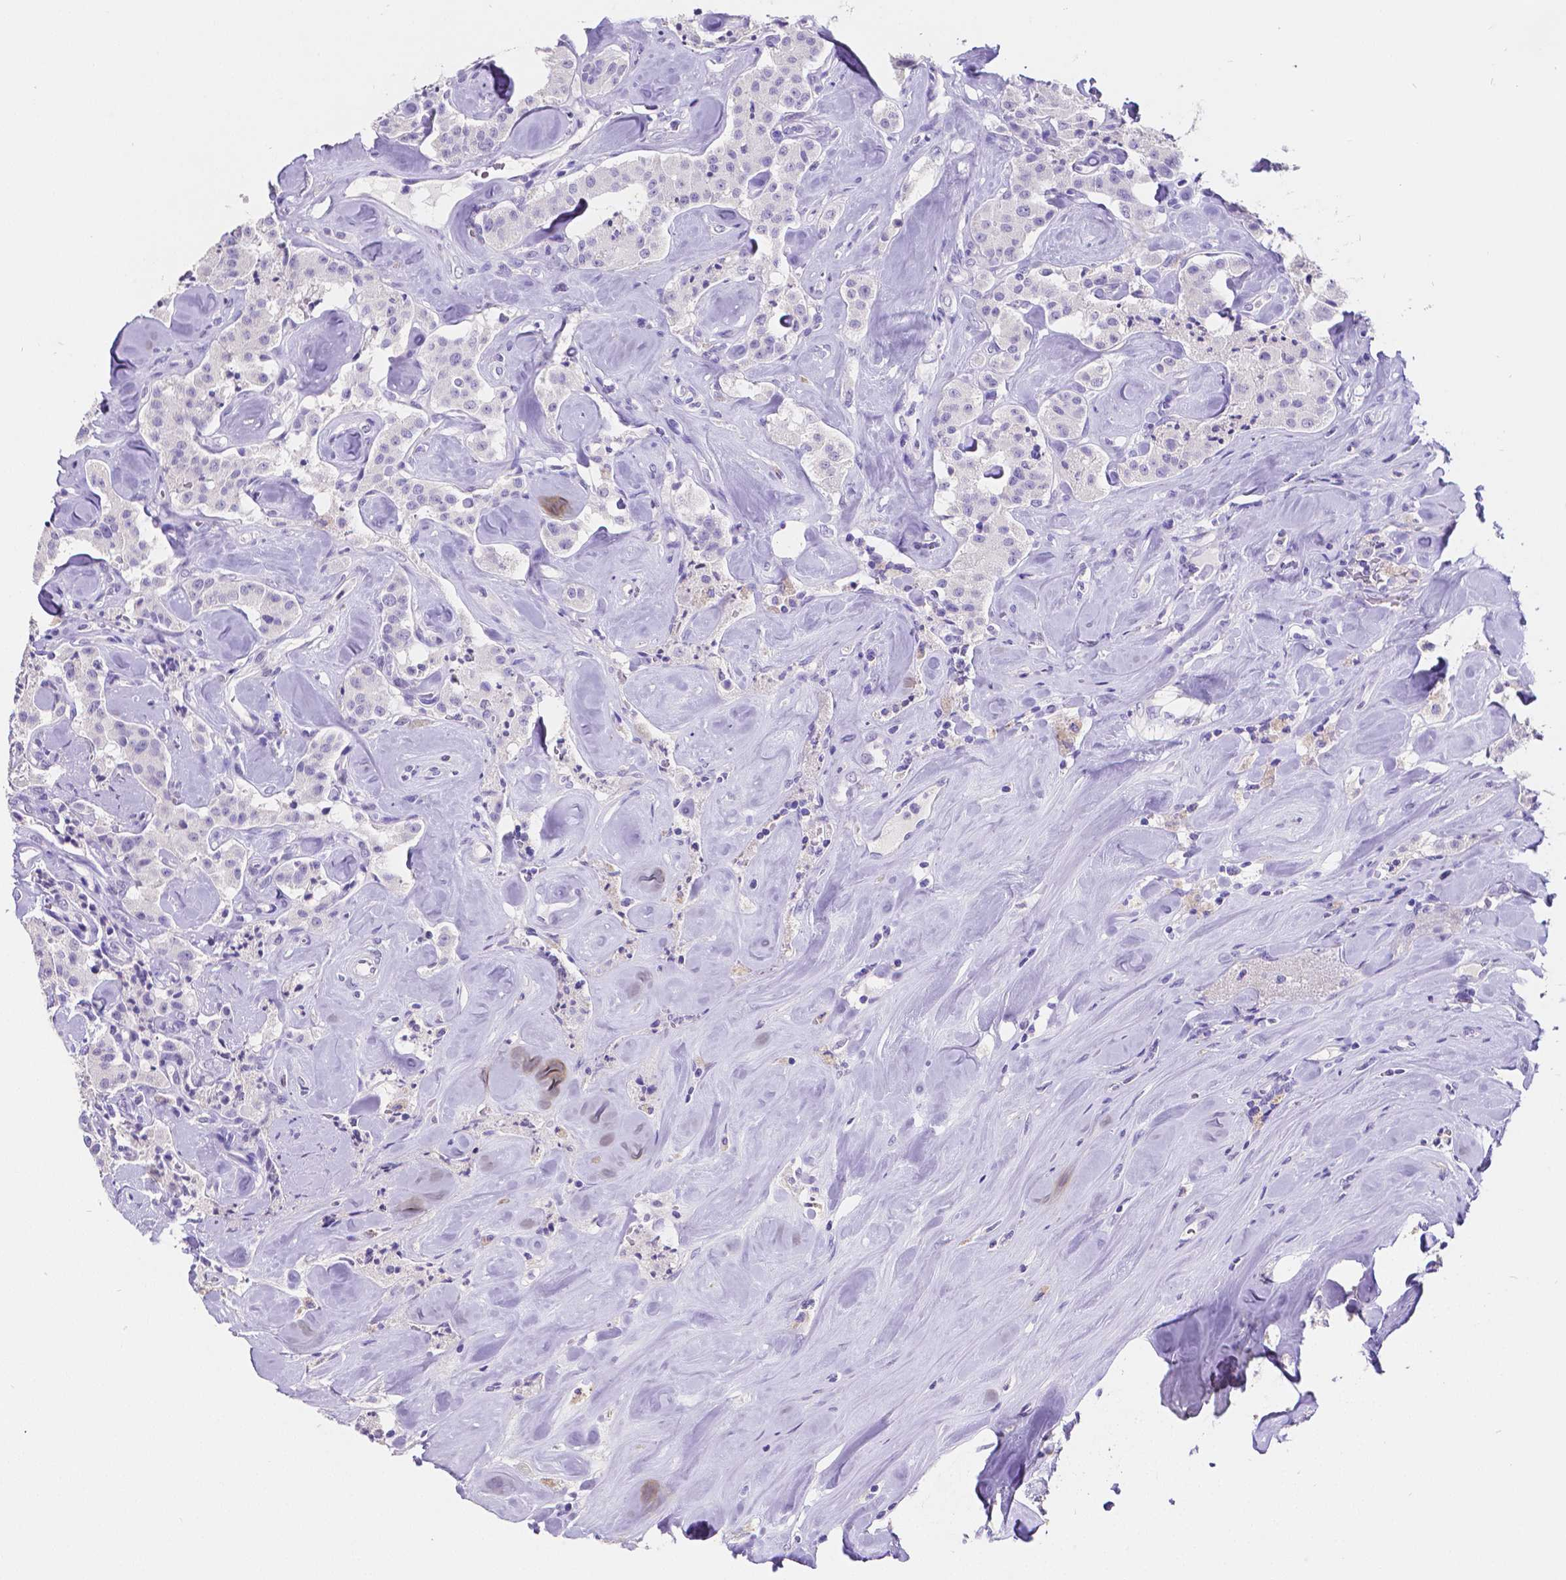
{"staining": {"intensity": "negative", "quantity": "none", "location": "none"}, "tissue": "carcinoid", "cell_type": "Tumor cells", "image_type": "cancer", "snomed": [{"axis": "morphology", "description": "Carcinoid, malignant, NOS"}, {"axis": "topography", "description": "Pancreas"}], "caption": "A high-resolution photomicrograph shows immunohistochemistry staining of carcinoid (malignant), which demonstrates no significant expression in tumor cells.", "gene": "SATB2", "patient": {"sex": "male", "age": 41}}